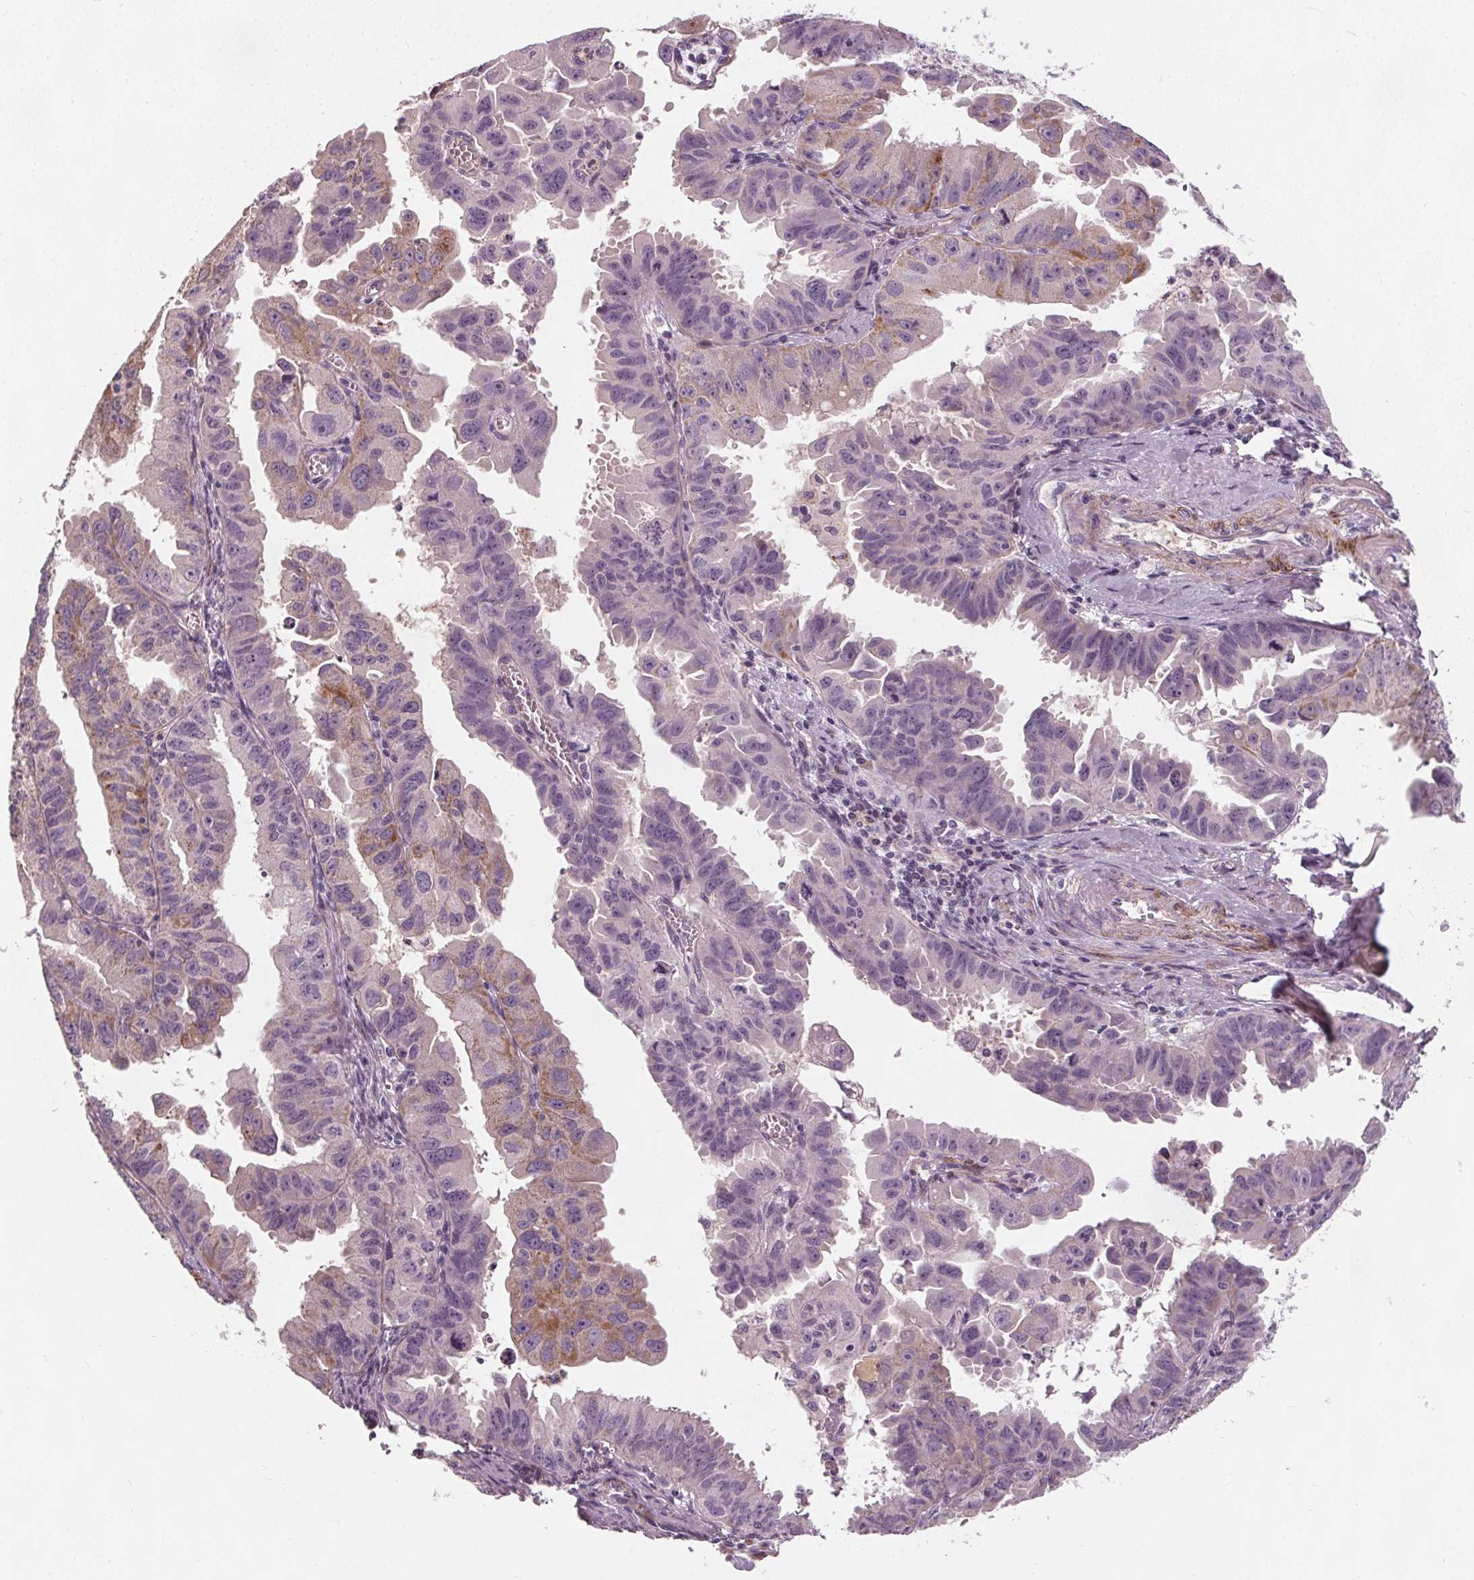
{"staining": {"intensity": "negative", "quantity": "none", "location": "none"}, "tissue": "ovarian cancer", "cell_type": "Tumor cells", "image_type": "cancer", "snomed": [{"axis": "morphology", "description": "Carcinoma, endometroid"}, {"axis": "topography", "description": "Ovary"}], "caption": "Immunohistochemical staining of human endometroid carcinoma (ovarian) displays no significant staining in tumor cells. (Stains: DAB (3,3'-diaminobenzidine) IHC with hematoxylin counter stain, Microscopy: brightfield microscopy at high magnification).", "gene": "PDGFD", "patient": {"sex": "female", "age": 85}}